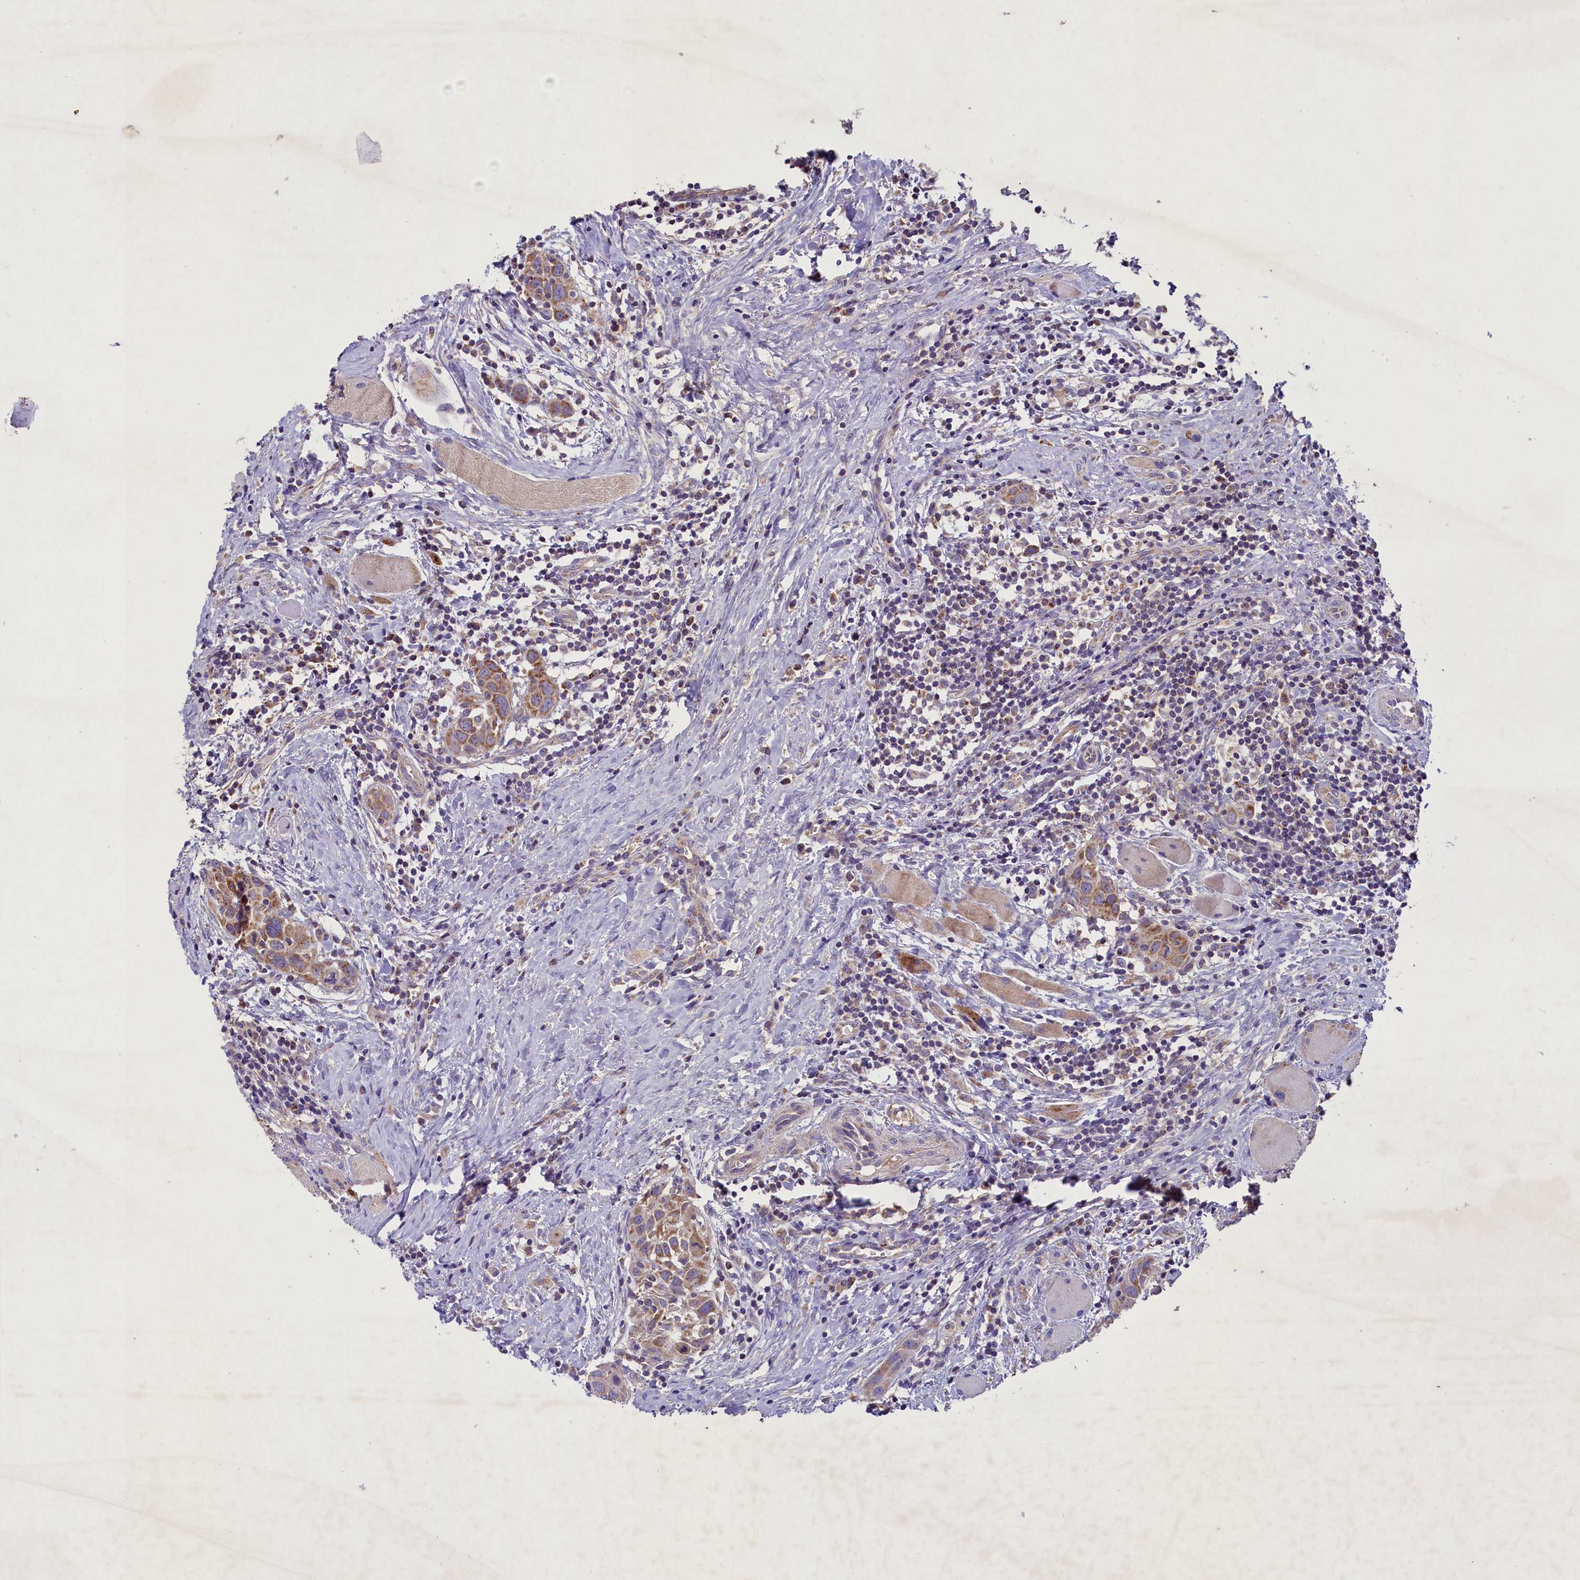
{"staining": {"intensity": "moderate", "quantity": ">75%", "location": "cytoplasmic/membranous"}, "tissue": "head and neck cancer", "cell_type": "Tumor cells", "image_type": "cancer", "snomed": [{"axis": "morphology", "description": "Squamous cell carcinoma, NOS"}, {"axis": "topography", "description": "Oral tissue"}, {"axis": "topography", "description": "Head-Neck"}], "caption": "Protein analysis of head and neck cancer tissue shows moderate cytoplasmic/membranous positivity in approximately >75% of tumor cells.", "gene": "PMPCB", "patient": {"sex": "female", "age": 50}}